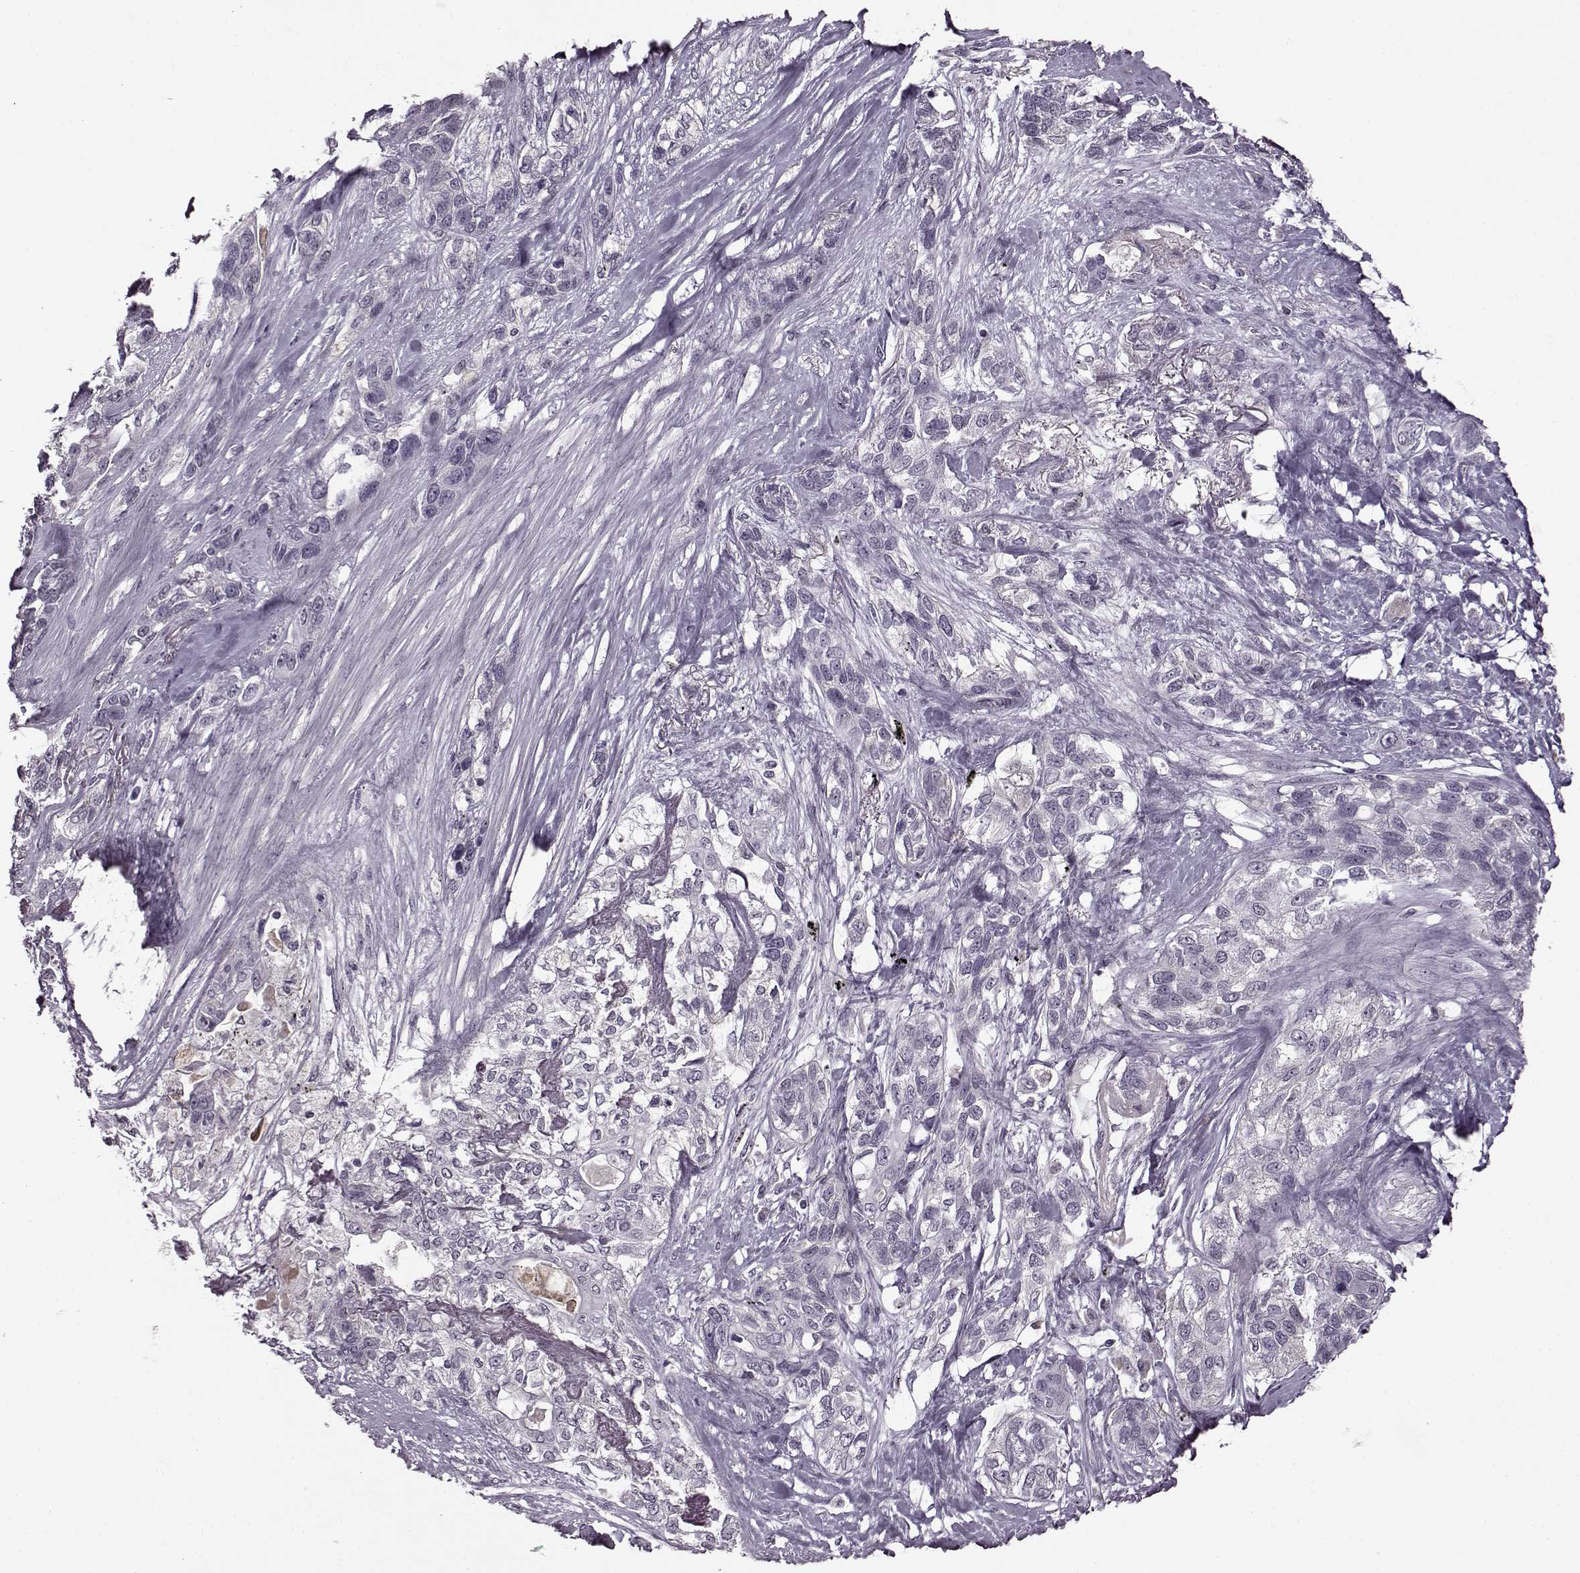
{"staining": {"intensity": "negative", "quantity": "none", "location": "none"}, "tissue": "lung cancer", "cell_type": "Tumor cells", "image_type": "cancer", "snomed": [{"axis": "morphology", "description": "Squamous cell carcinoma, NOS"}, {"axis": "topography", "description": "Lung"}], "caption": "Image shows no protein positivity in tumor cells of lung cancer (squamous cell carcinoma) tissue.", "gene": "CNGA3", "patient": {"sex": "female", "age": 70}}